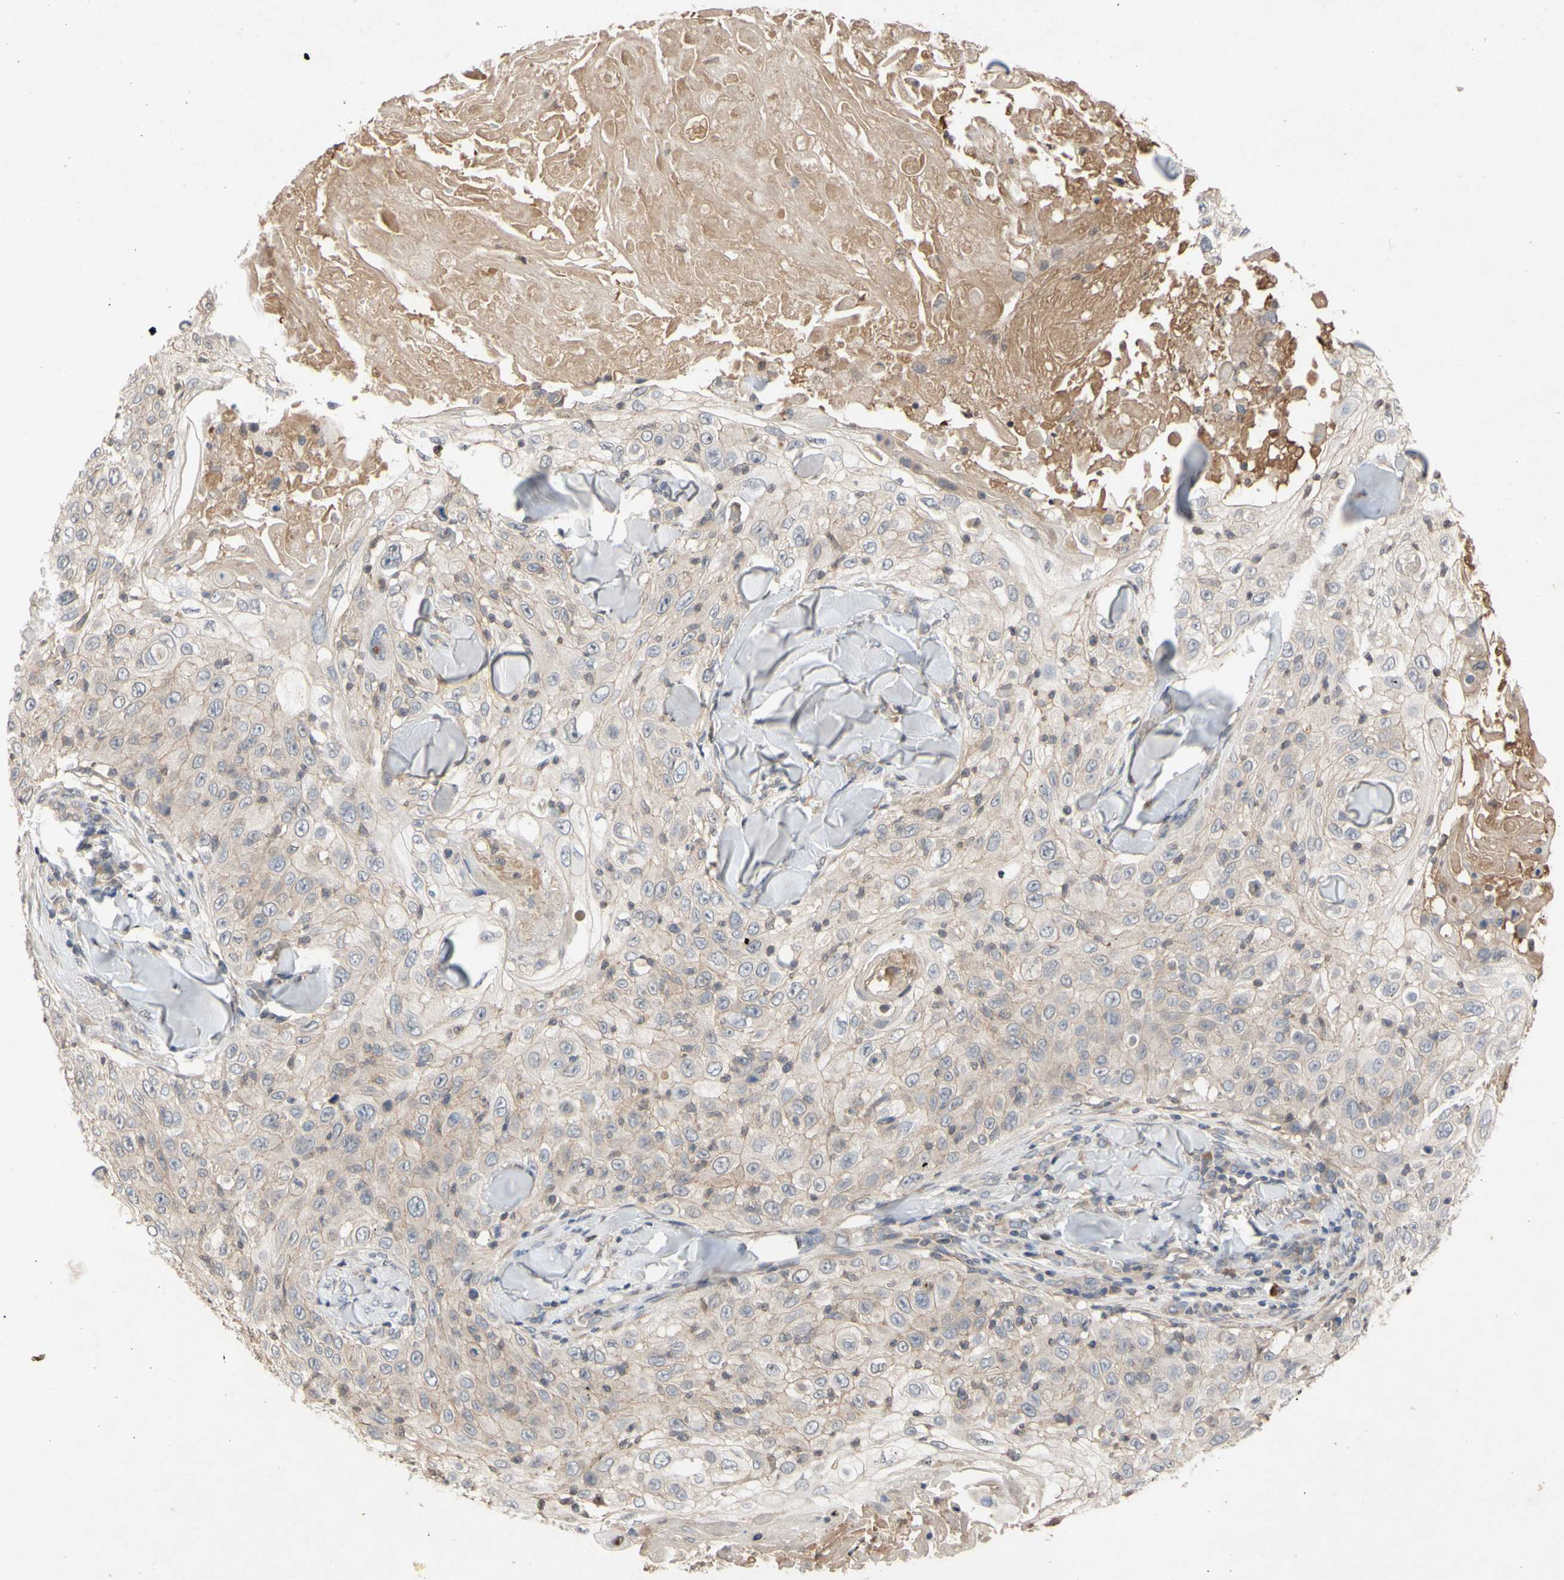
{"staining": {"intensity": "weak", "quantity": ">75%", "location": "cytoplasmic/membranous"}, "tissue": "skin cancer", "cell_type": "Tumor cells", "image_type": "cancer", "snomed": [{"axis": "morphology", "description": "Squamous cell carcinoma, NOS"}, {"axis": "topography", "description": "Skin"}], "caption": "Immunohistochemical staining of squamous cell carcinoma (skin) displays low levels of weak cytoplasmic/membranous staining in approximately >75% of tumor cells. (DAB (3,3'-diaminobenzidine) = brown stain, brightfield microscopy at high magnification).", "gene": "NECTIN3", "patient": {"sex": "male", "age": 86}}